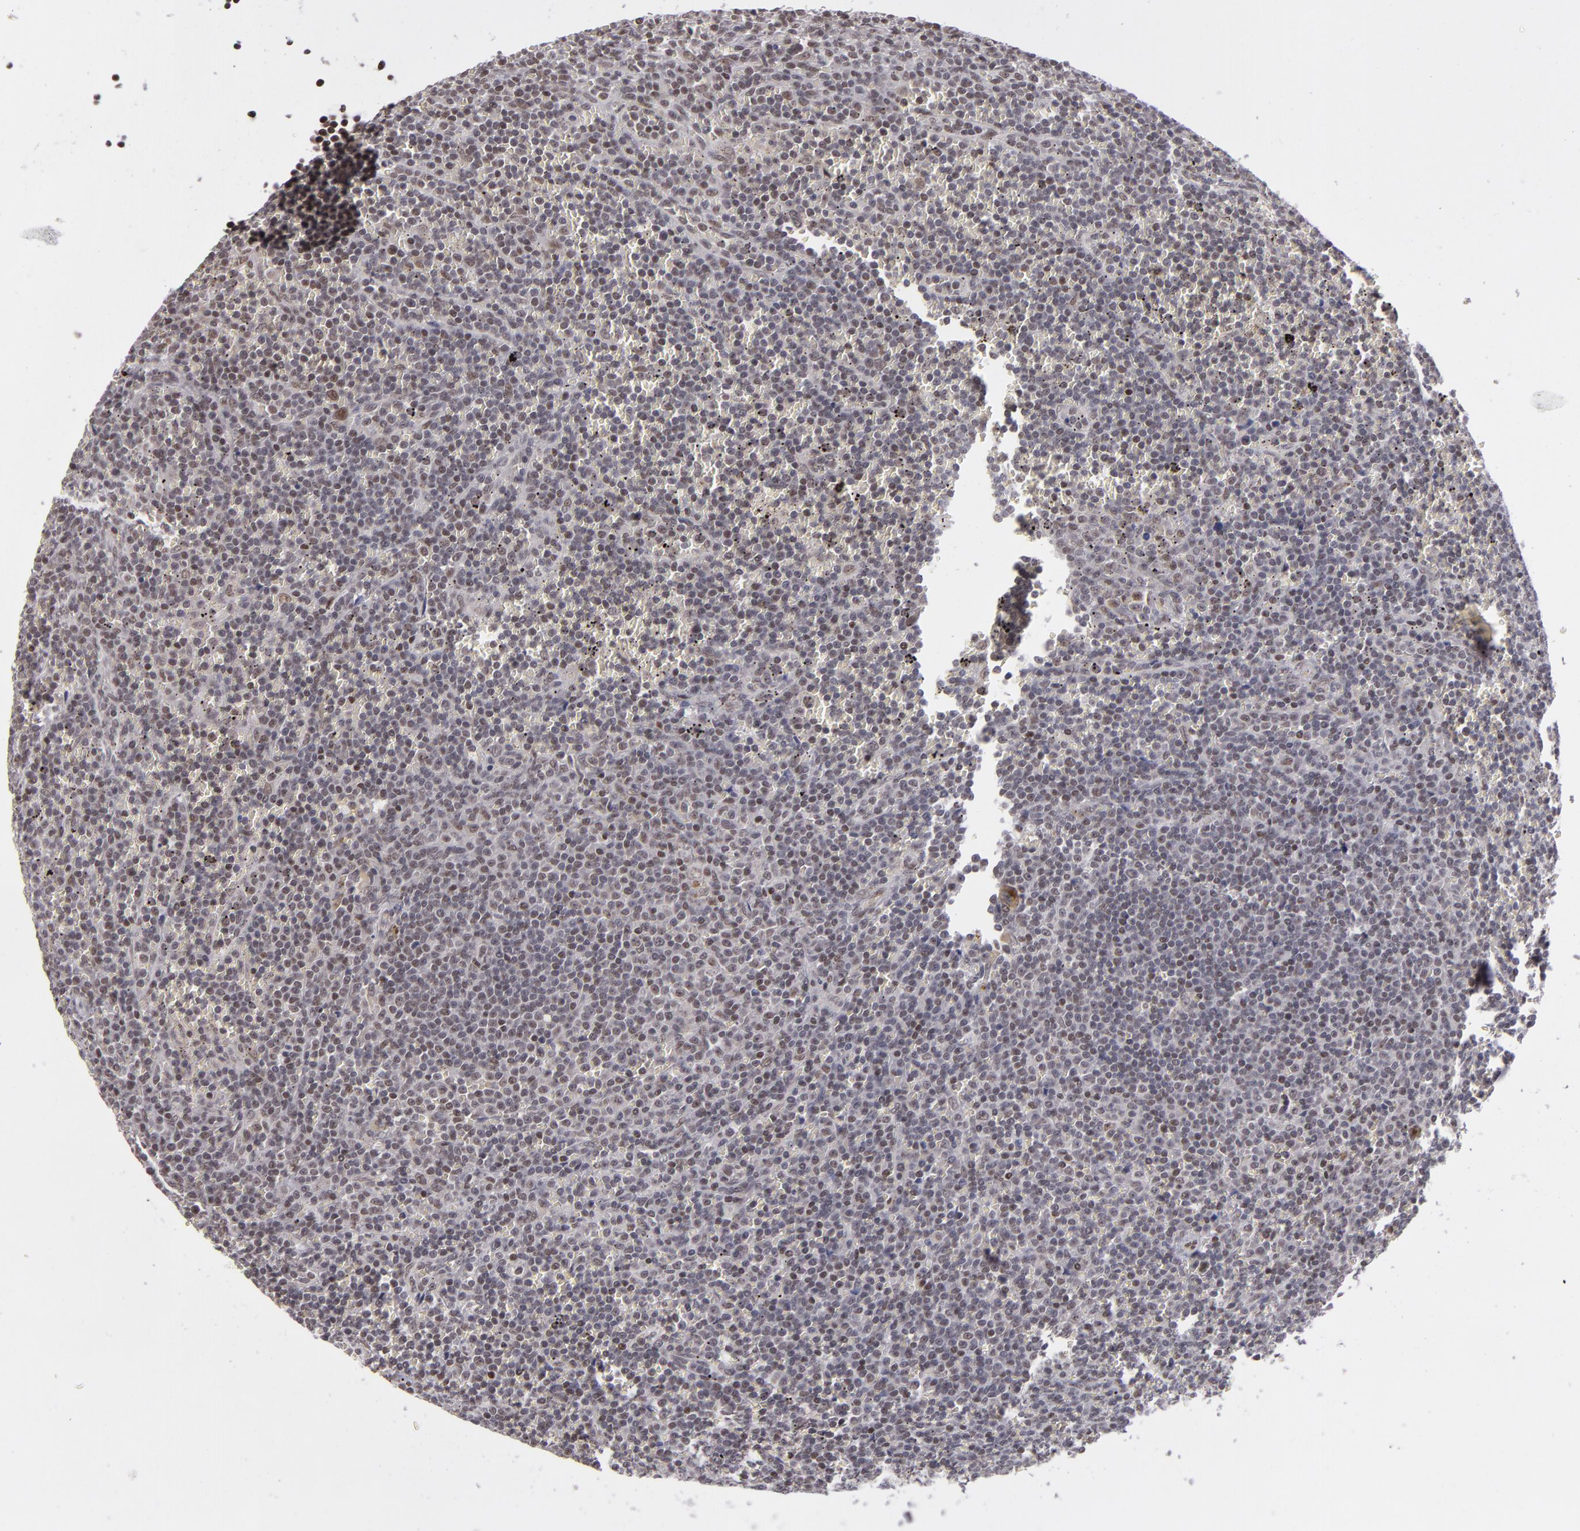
{"staining": {"intensity": "weak", "quantity": "25%-75%", "location": "nuclear"}, "tissue": "lymphoma", "cell_type": "Tumor cells", "image_type": "cancer", "snomed": [{"axis": "morphology", "description": "Malignant lymphoma, non-Hodgkin's type, Low grade"}, {"axis": "topography", "description": "Spleen"}], "caption": "Malignant lymphoma, non-Hodgkin's type (low-grade) stained with a brown dye exhibits weak nuclear positive staining in about 25%-75% of tumor cells.", "gene": "MLLT3", "patient": {"sex": "male", "age": 80}}